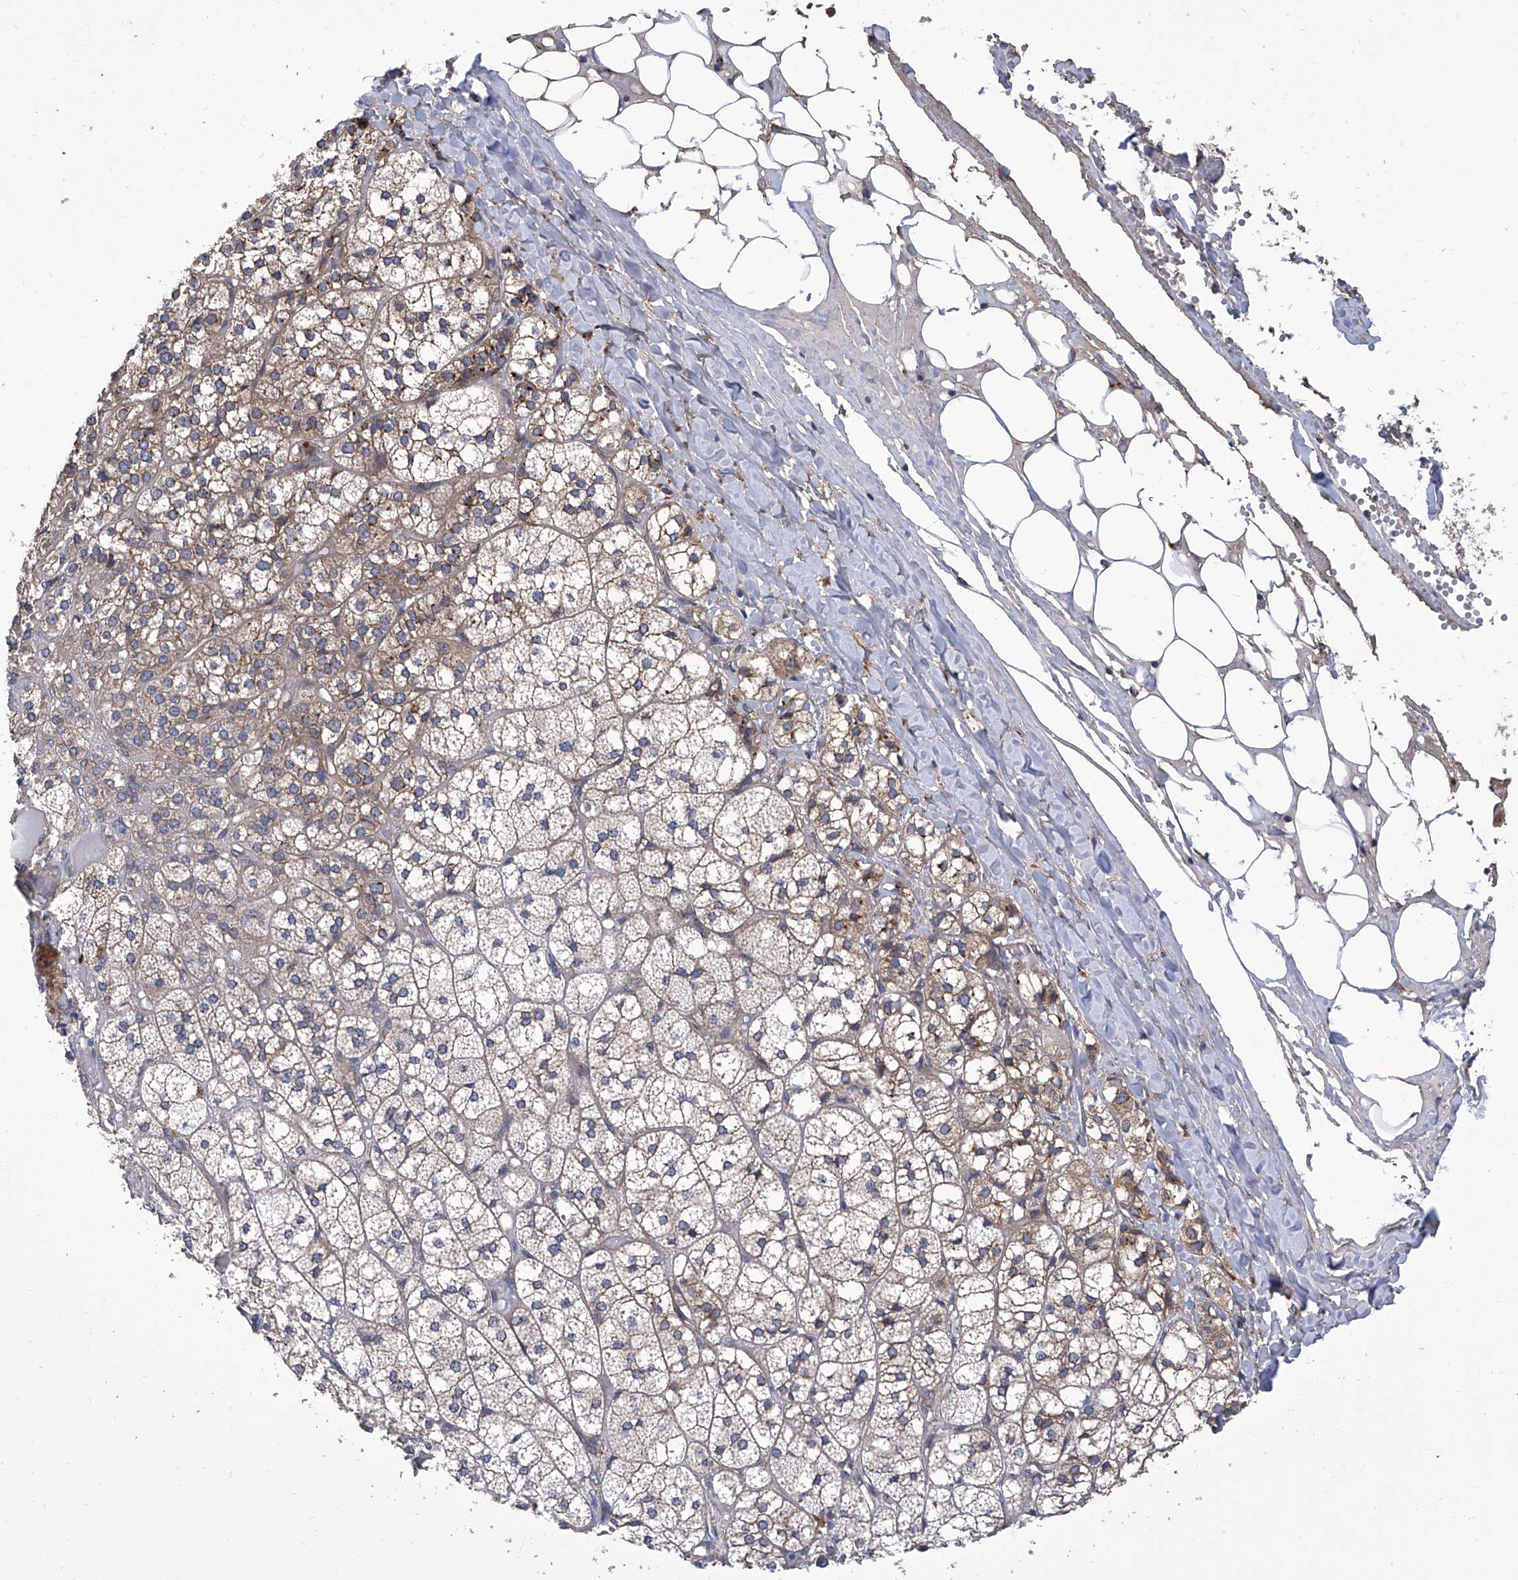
{"staining": {"intensity": "moderate", "quantity": "25%-75%", "location": "cytoplasmic/membranous"}, "tissue": "adrenal gland", "cell_type": "Glandular cells", "image_type": "normal", "snomed": [{"axis": "morphology", "description": "Normal tissue, NOS"}, {"axis": "topography", "description": "Adrenal gland"}], "caption": "This is an image of immunohistochemistry staining of unremarkable adrenal gland, which shows moderate positivity in the cytoplasmic/membranous of glandular cells.", "gene": "TJAP1", "patient": {"sex": "female", "age": 61}}